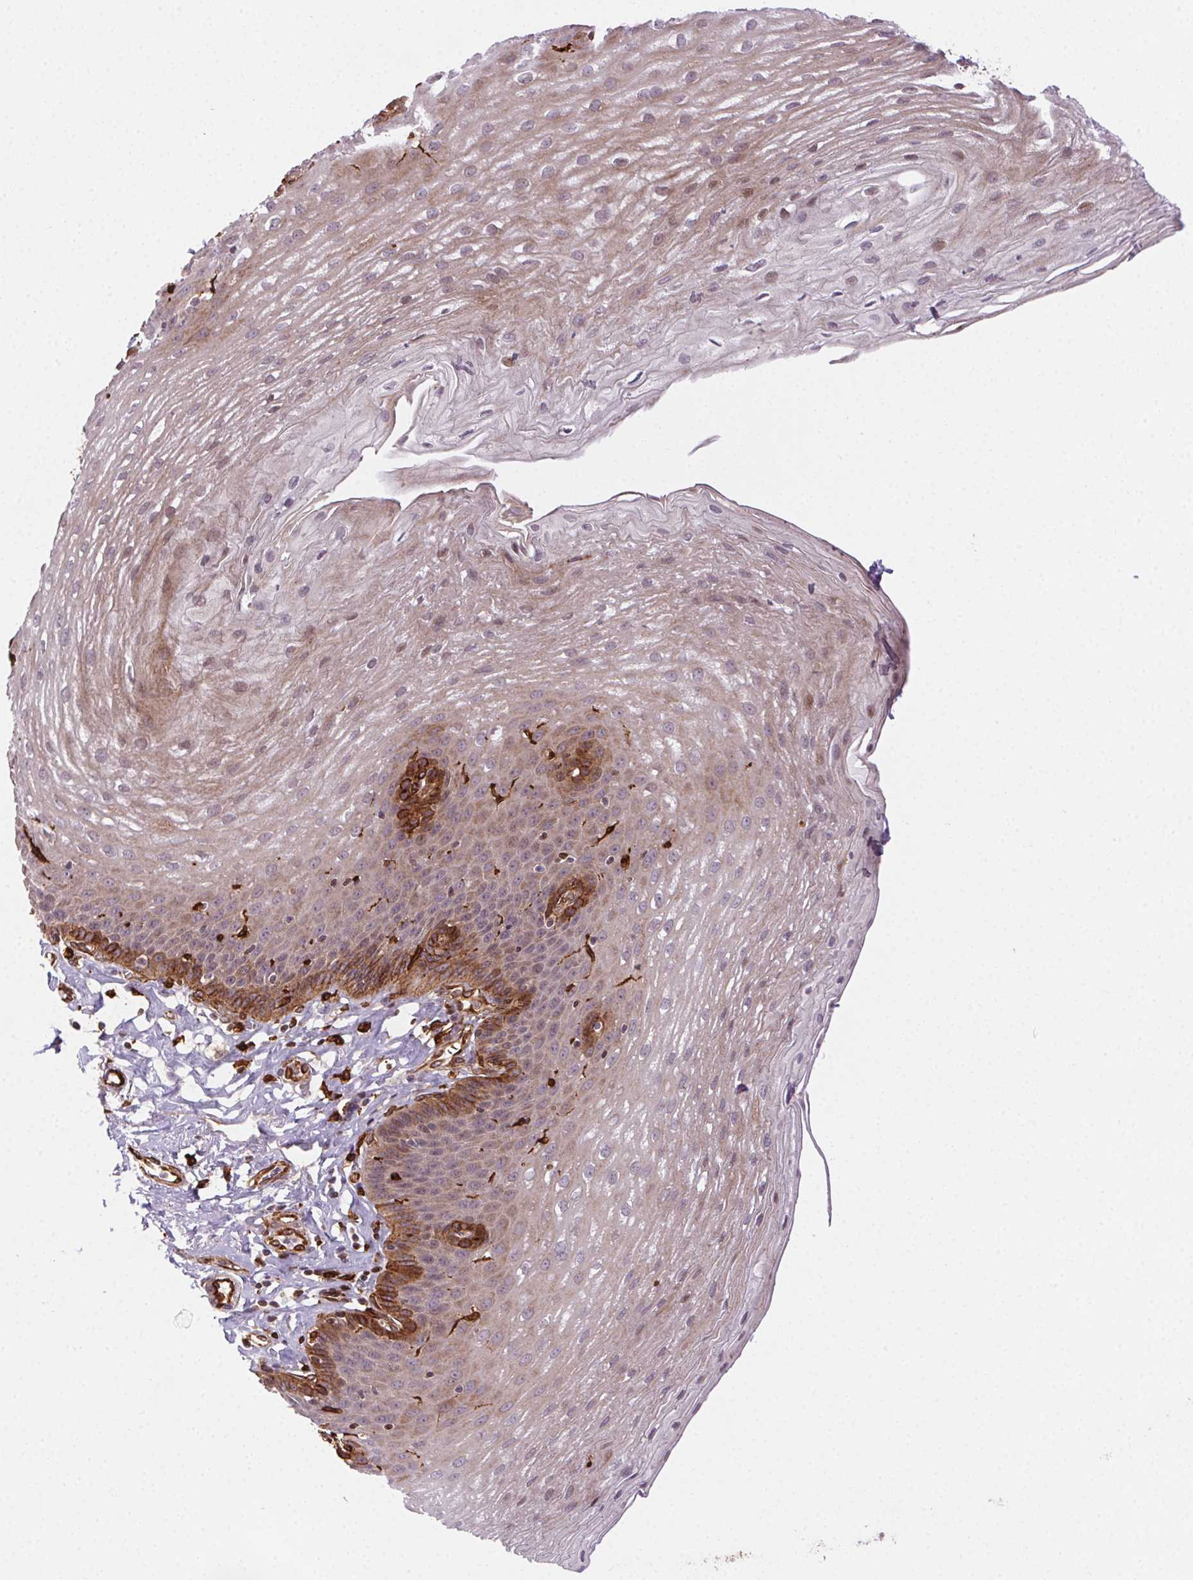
{"staining": {"intensity": "strong", "quantity": "<25%", "location": "cytoplasmic/membranous"}, "tissue": "esophagus", "cell_type": "Squamous epithelial cells", "image_type": "normal", "snomed": [{"axis": "morphology", "description": "Normal tissue, NOS"}, {"axis": "topography", "description": "Esophagus"}], "caption": "Benign esophagus displays strong cytoplasmic/membranous positivity in approximately <25% of squamous epithelial cells (DAB IHC, brown staining for protein, blue staining for nuclei)..", "gene": "RNASET2", "patient": {"sex": "female", "age": 81}}